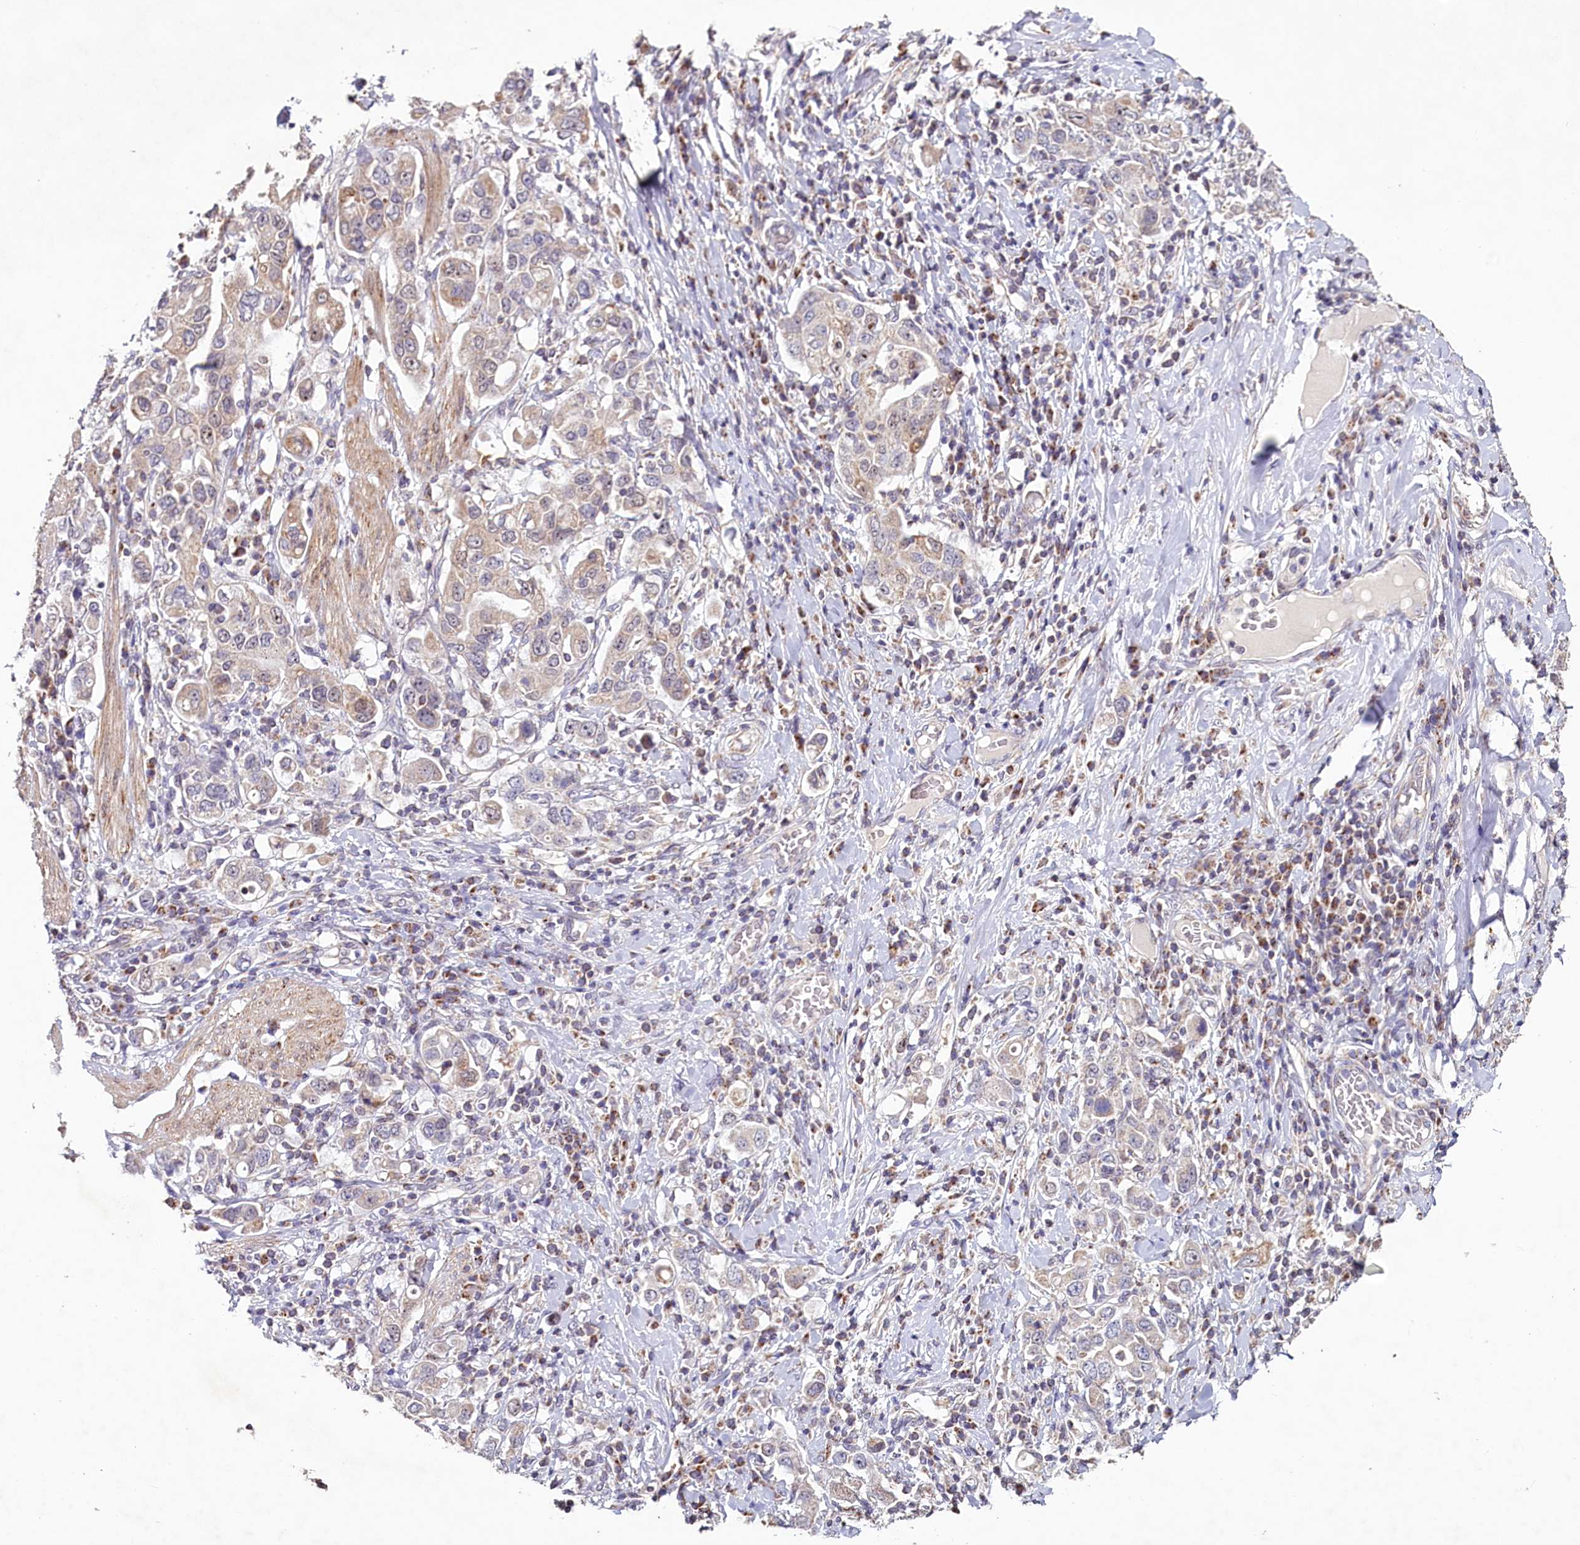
{"staining": {"intensity": "moderate", "quantity": "25%-75%", "location": "cytoplasmic/membranous"}, "tissue": "stomach cancer", "cell_type": "Tumor cells", "image_type": "cancer", "snomed": [{"axis": "morphology", "description": "Adenocarcinoma, NOS"}, {"axis": "topography", "description": "Stomach, upper"}], "caption": "Immunohistochemistry (IHC) of stomach cancer (adenocarcinoma) displays medium levels of moderate cytoplasmic/membranous positivity in about 25%-75% of tumor cells. (brown staining indicates protein expression, while blue staining denotes nuclei).", "gene": "PDE6D", "patient": {"sex": "male", "age": 62}}